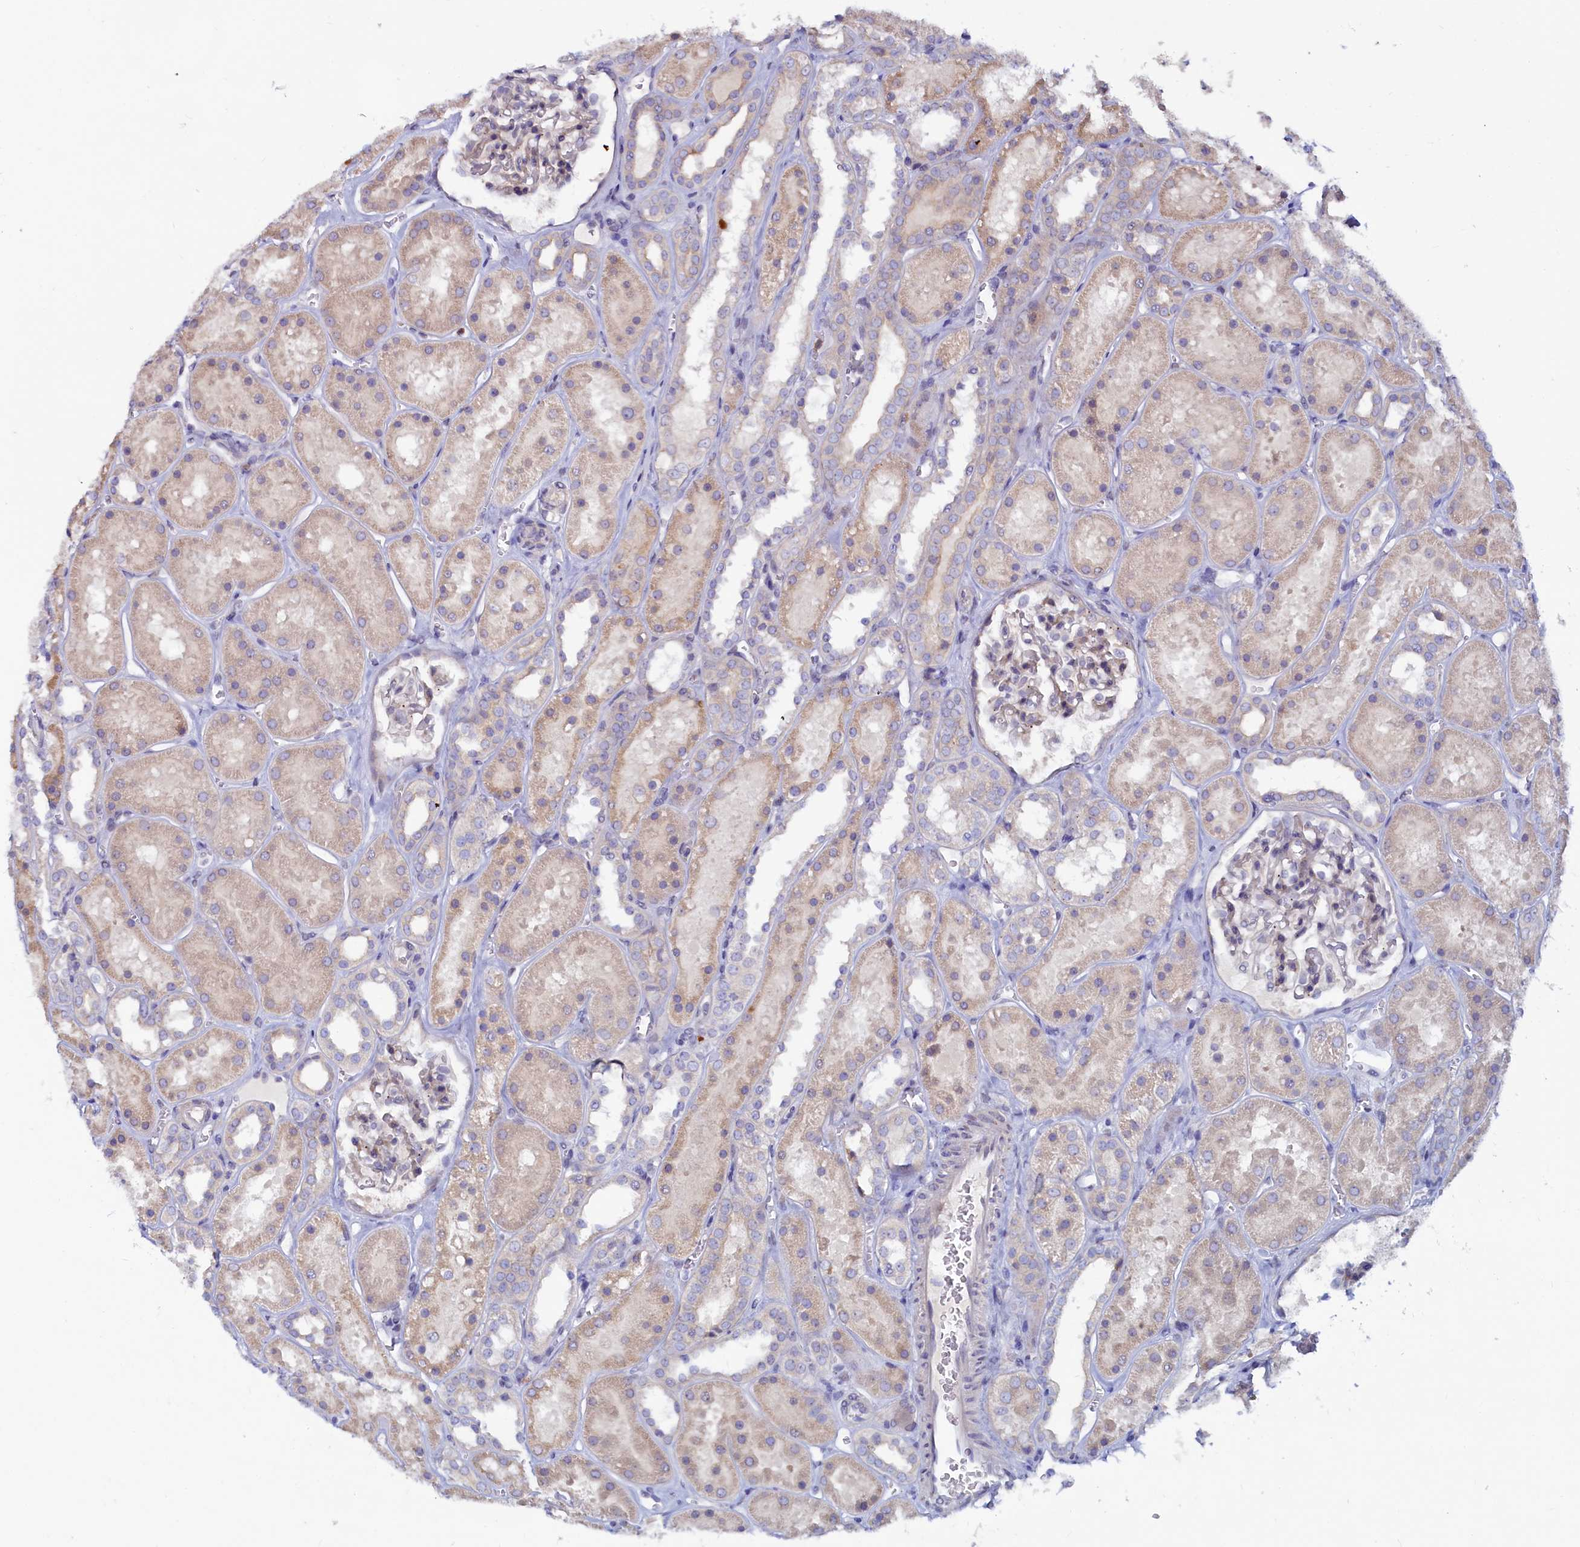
{"staining": {"intensity": "weak", "quantity": "25%-75%", "location": "cytoplasmic/membranous"}, "tissue": "kidney", "cell_type": "Cells in glomeruli", "image_type": "normal", "snomed": [{"axis": "morphology", "description": "Normal tissue, NOS"}, {"axis": "topography", "description": "Kidney"}], "caption": "Human kidney stained with a brown dye shows weak cytoplasmic/membranous positive positivity in about 25%-75% of cells in glomeruli.", "gene": "ASTE1", "patient": {"sex": "female", "age": 41}}